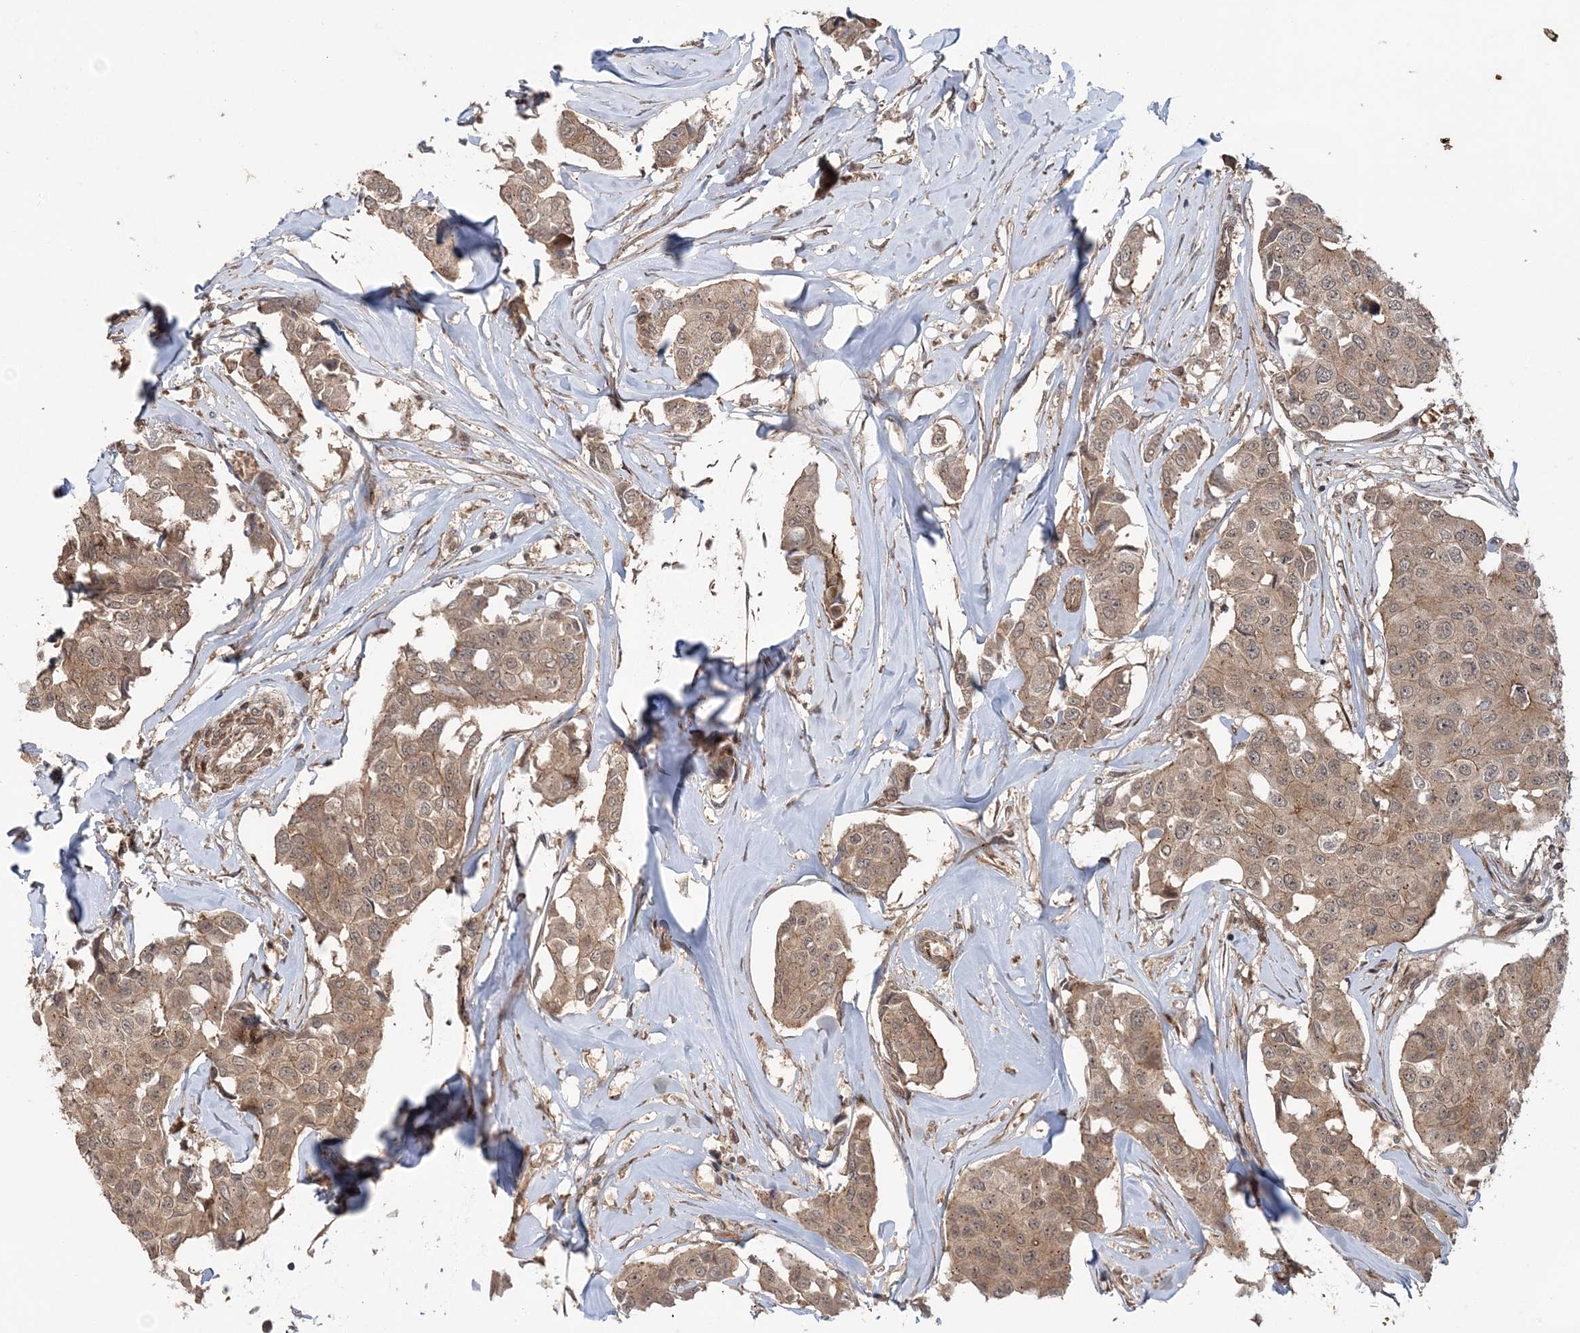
{"staining": {"intensity": "weak", "quantity": ">75%", "location": "cytoplasmic/membranous"}, "tissue": "breast cancer", "cell_type": "Tumor cells", "image_type": "cancer", "snomed": [{"axis": "morphology", "description": "Duct carcinoma"}, {"axis": "topography", "description": "Breast"}], "caption": "Protein staining of breast cancer (infiltrating ductal carcinoma) tissue shows weak cytoplasmic/membranous positivity in about >75% of tumor cells. (DAB (3,3'-diaminobenzidine) IHC with brightfield microscopy, high magnification).", "gene": "UBTD2", "patient": {"sex": "female", "age": 80}}